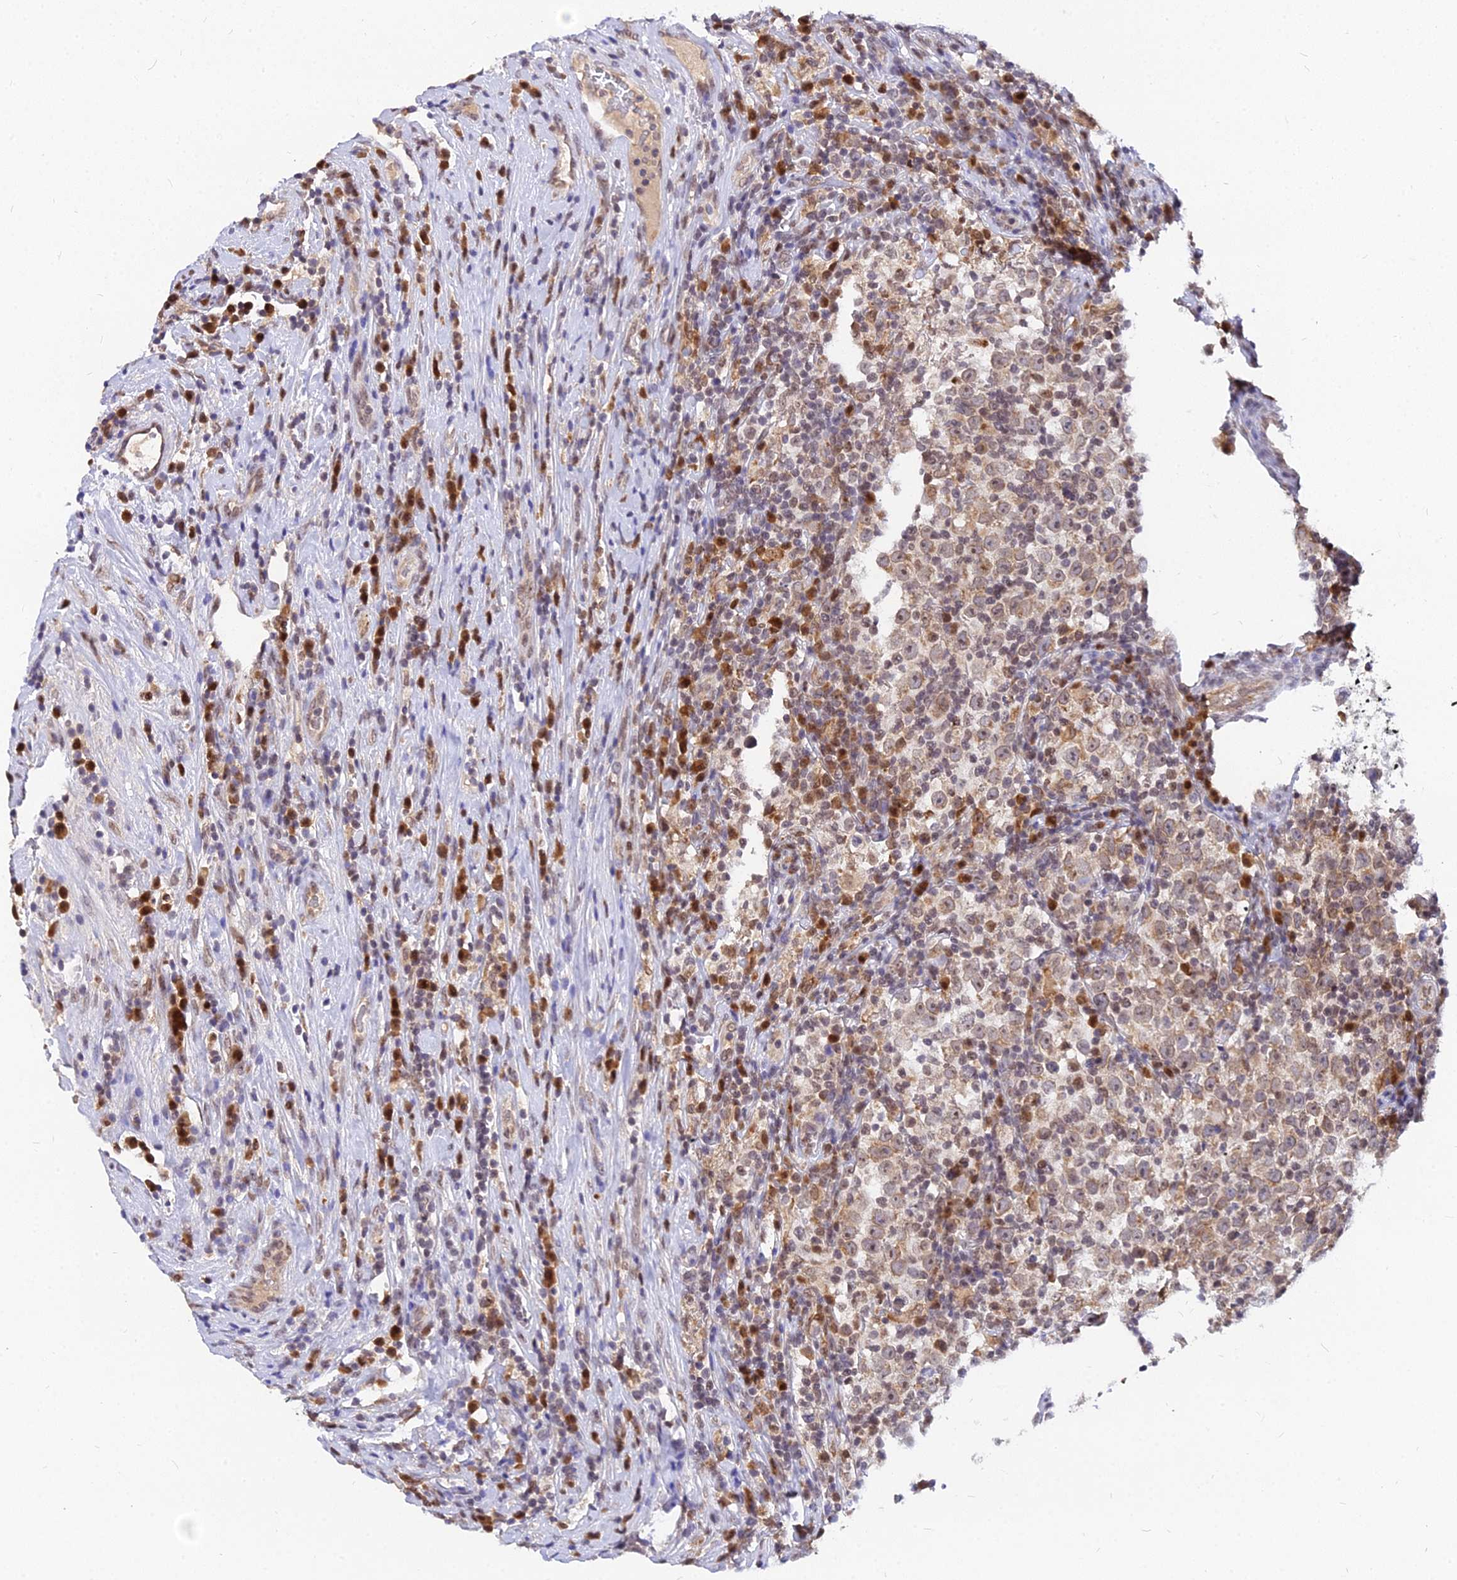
{"staining": {"intensity": "moderate", "quantity": ">75%", "location": "cytoplasmic/membranous"}, "tissue": "testis cancer", "cell_type": "Tumor cells", "image_type": "cancer", "snomed": [{"axis": "morphology", "description": "Normal tissue, NOS"}, {"axis": "morphology", "description": "Seminoma, NOS"}, {"axis": "topography", "description": "Testis"}], "caption": "Moderate cytoplasmic/membranous protein positivity is appreciated in about >75% of tumor cells in testis cancer (seminoma).", "gene": "RNF121", "patient": {"sex": "male", "age": 43}}